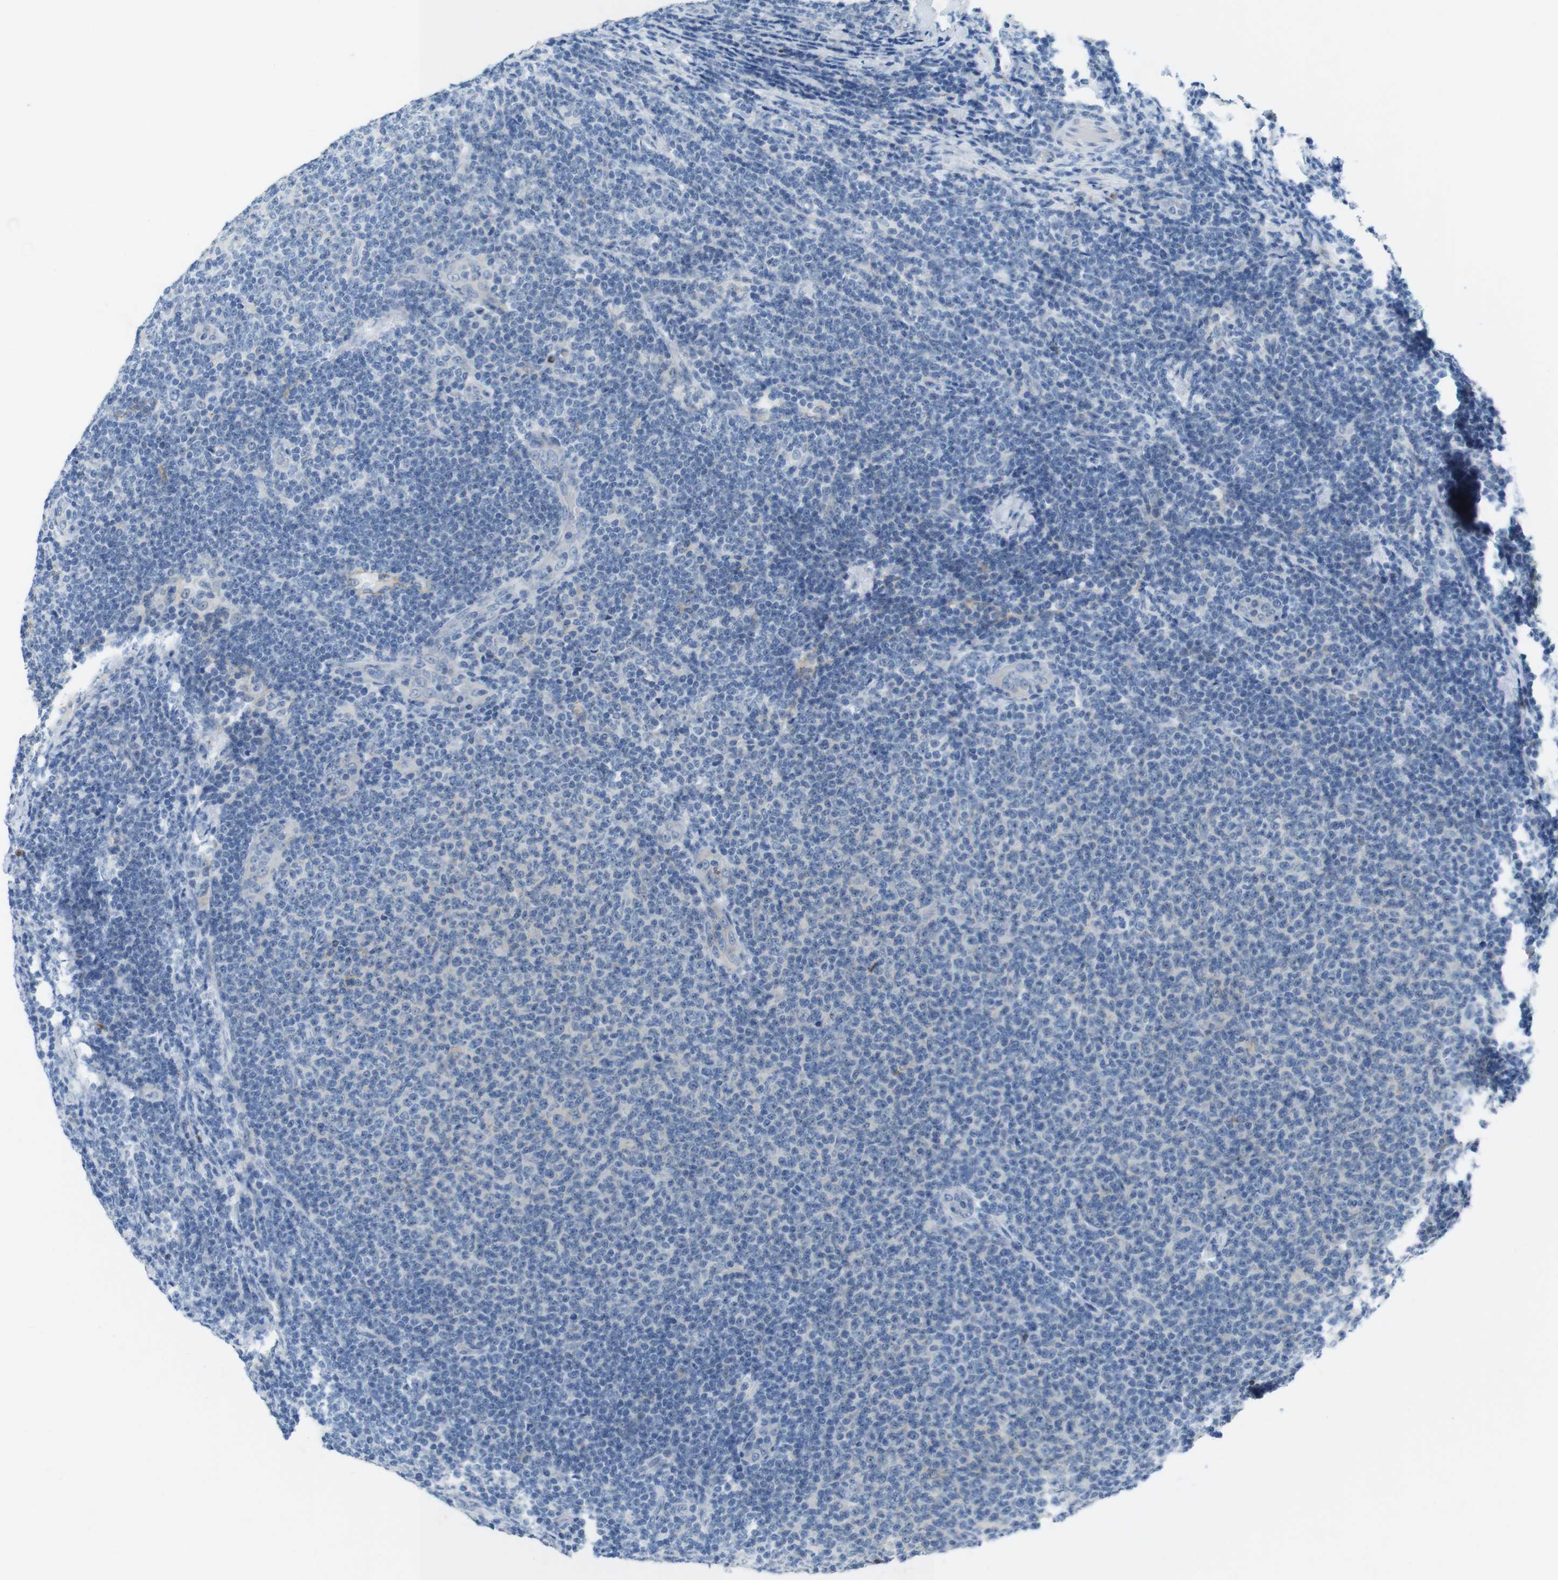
{"staining": {"intensity": "negative", "quantity": "none", "location": "none"}, "tissue": "lymphoma", "cell_type": "Tumor cells", "image_type": "cancer", "snomed": [{"axis": "morphology", "description": "Malignant lymphoma, non-Hodgkin's type, Low grade"}, {"axis": "topography", "description": "Lymph node"}], "caption": "High magnification brightfield microscopy of lymphoma stained with DAB (3,3'-diaminobenzidine) (brown) and counterstained with hematoxylin (blue): tumor cells show no significant positivity.", "gene": "TJP3", "patient": {"sex": "male", "age": 66}}